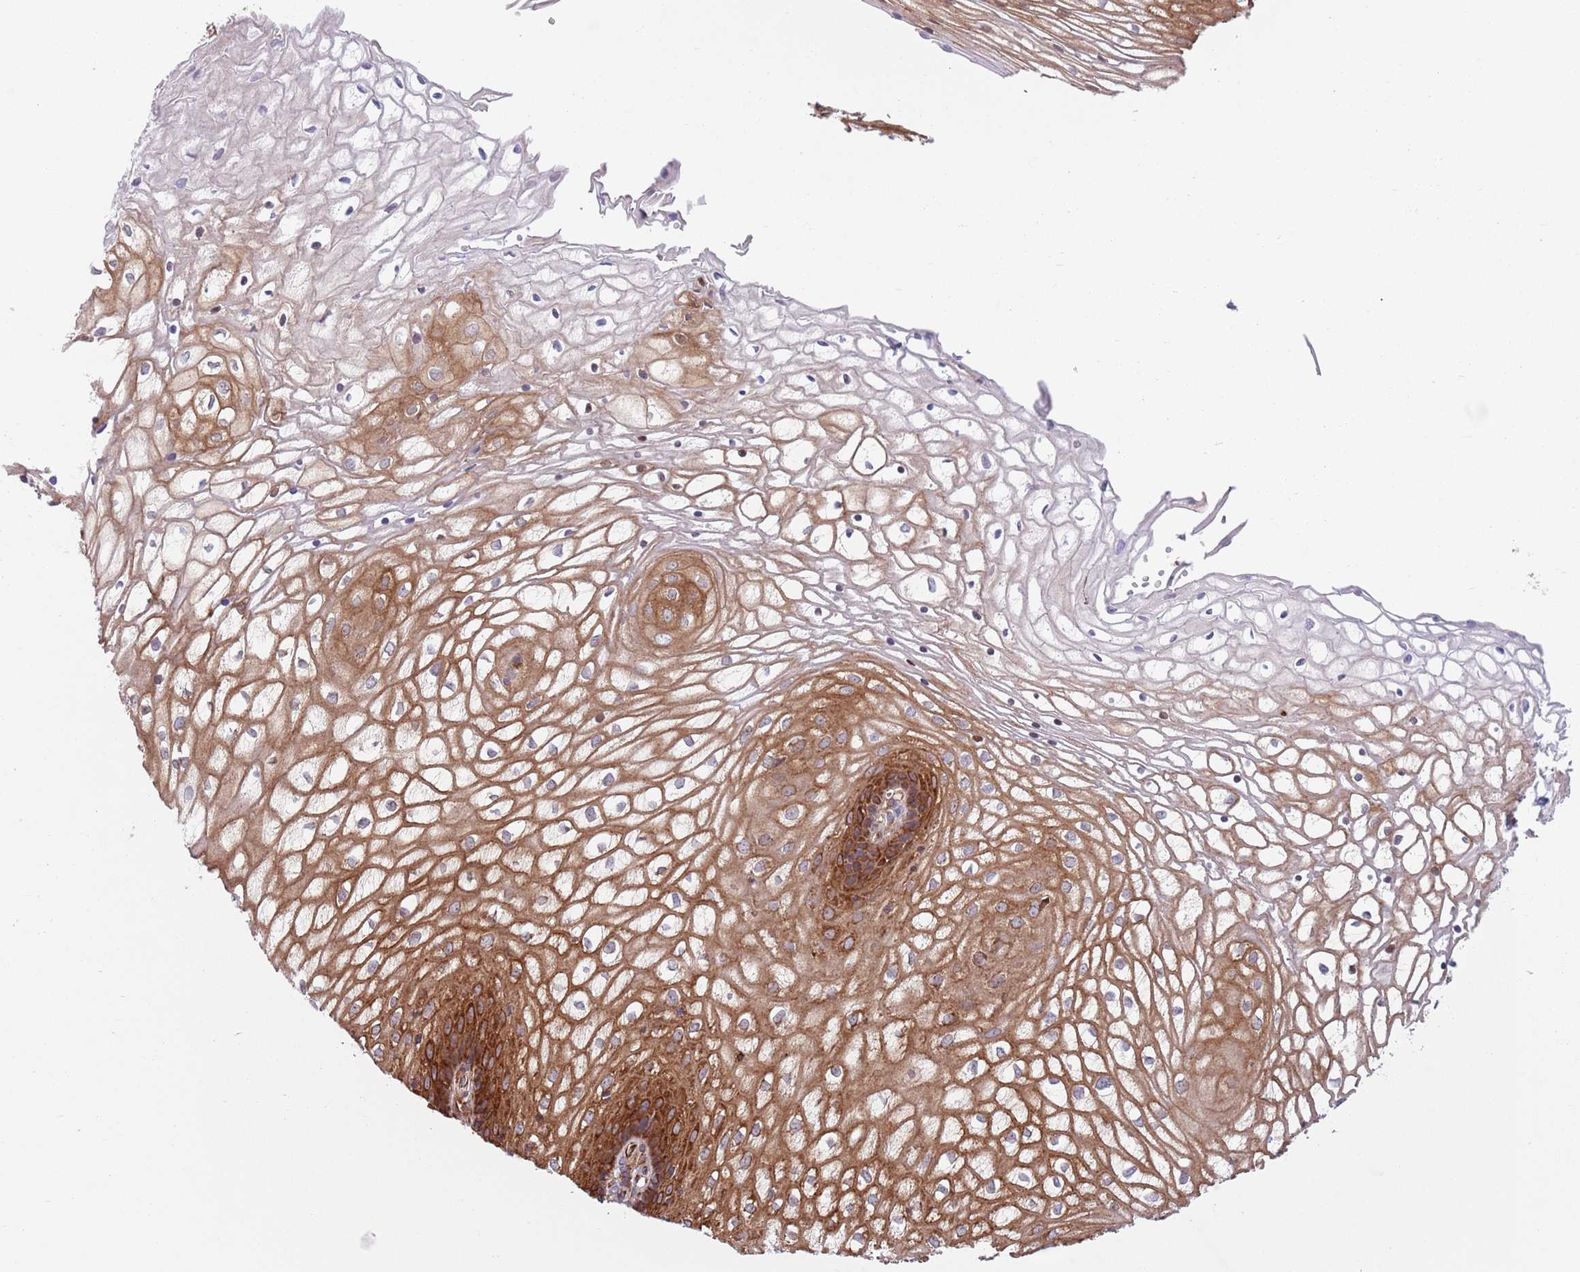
{"staining": {"intensity": "strong", "quantity": "25%-75%", "location": "cytoplasmic/membranous"}, "tissue": "vagina", "cell_type": "Squamous epithelial cells", "image_type": "normal", "snomed": [{"axis": "morphology", "description": "Normal tissue, NOS"}, {"axis": "topography", "description": "Vagina"}], "caption": "Vagina was stained to show a protein in brown. There is high levels of strong cytoplasmic/membranous staining in approximately 25%-75% of squamous epithelial cells.", "gene": "ZMYM5", "patient": {"sex": "female", "age": 34}}